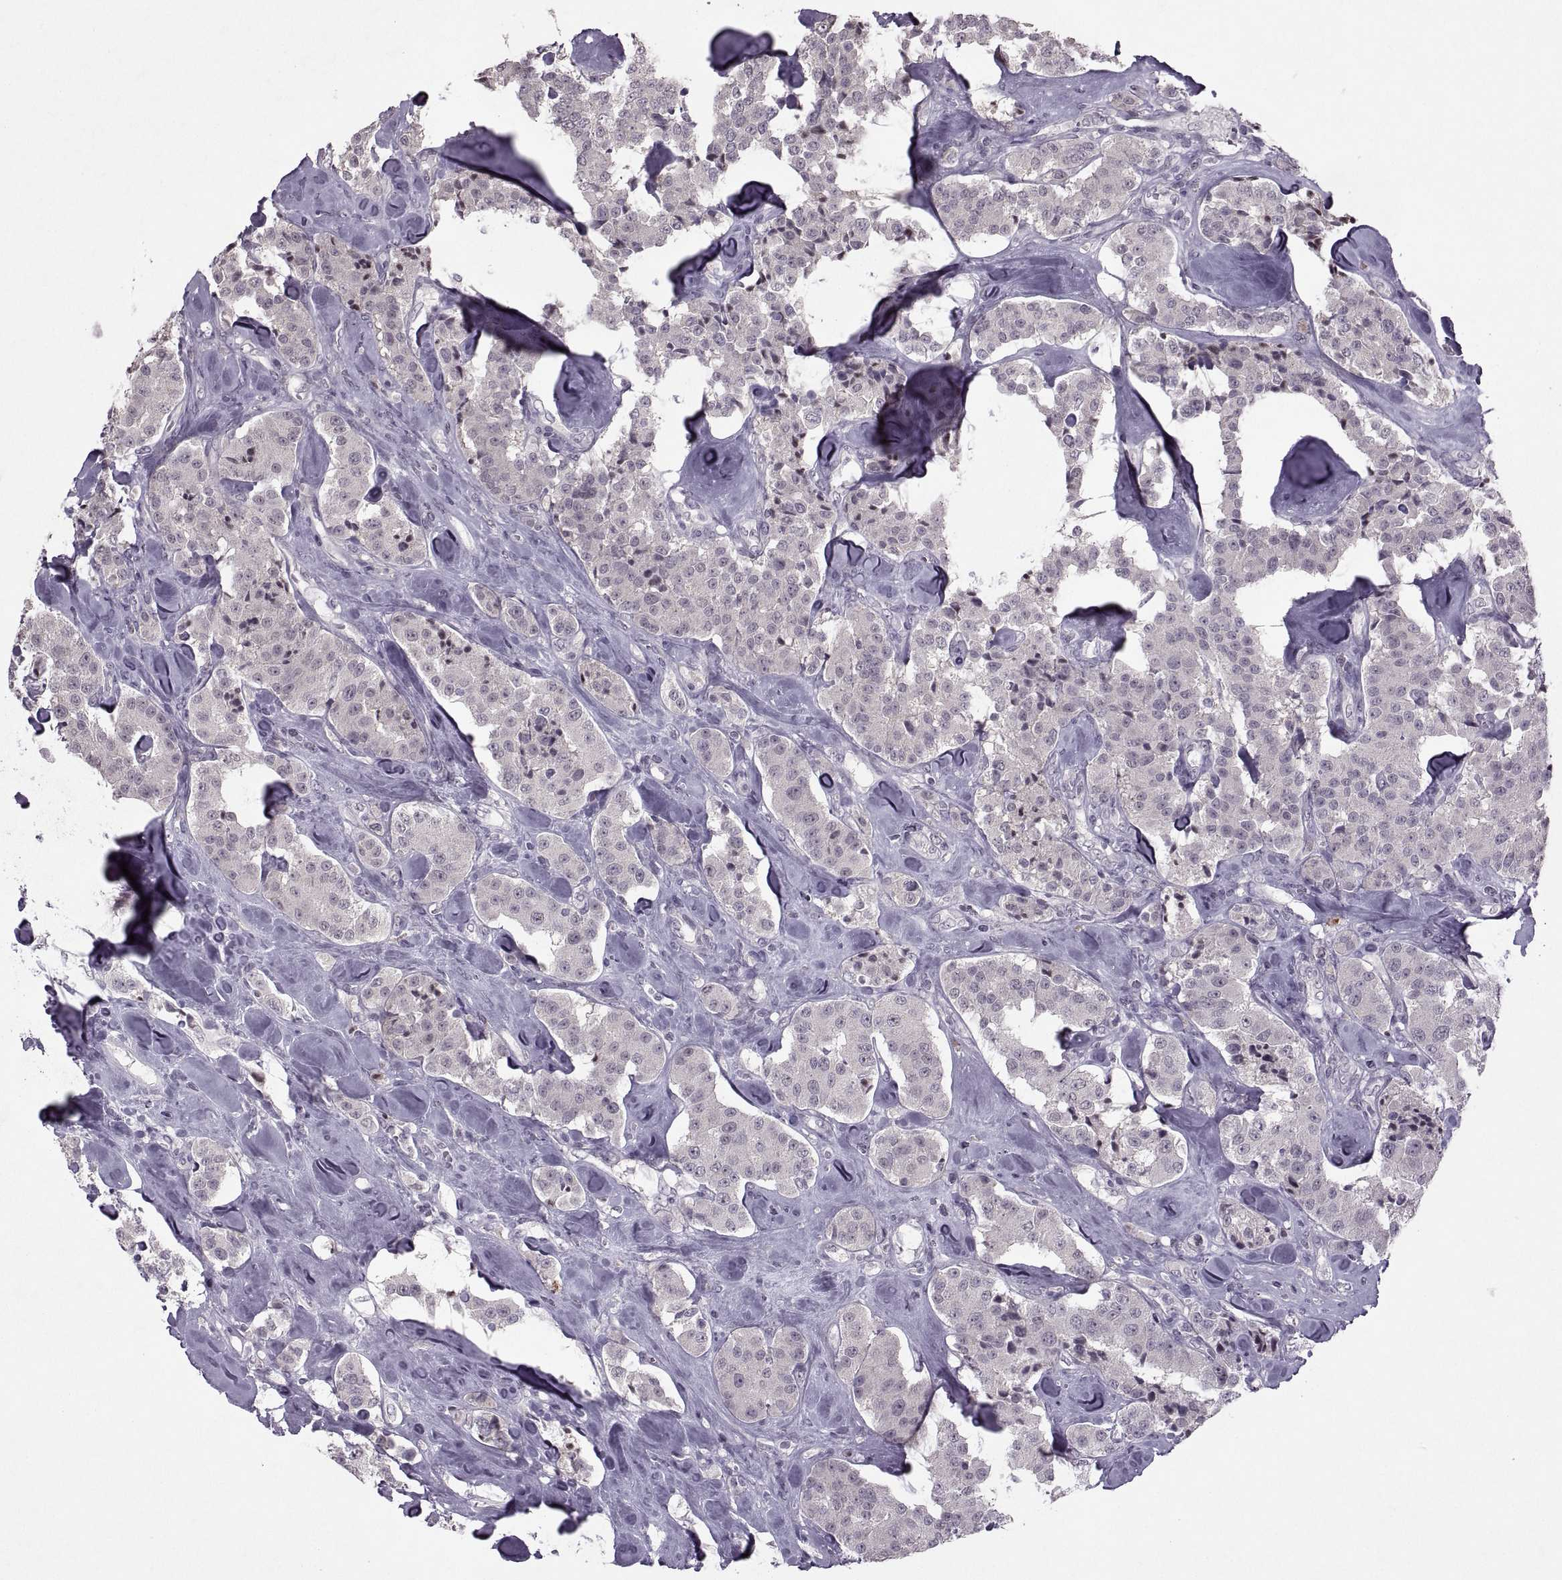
{"staining": {"intensity": "weak", "quantity": "25%-75%", "location": "cytoplasmic/membranous"}, "tissue": "carcinoid", "cell_type": "Tumor cells", "image_type": "cancer", "snomed": [{"axis": "morphology", "description": "Carcinoid, malignant, NOS"}, {"axis": "topography", "description": "Pancreas"}], "caption": "The photomicrograph reveals a brown stain indicating the presence of a protein in the cytoplasmic/membranous of tumor cells in carcinoid.", "gene": "MGAT4D", "patient": {"sex": "male", "age": 41}}